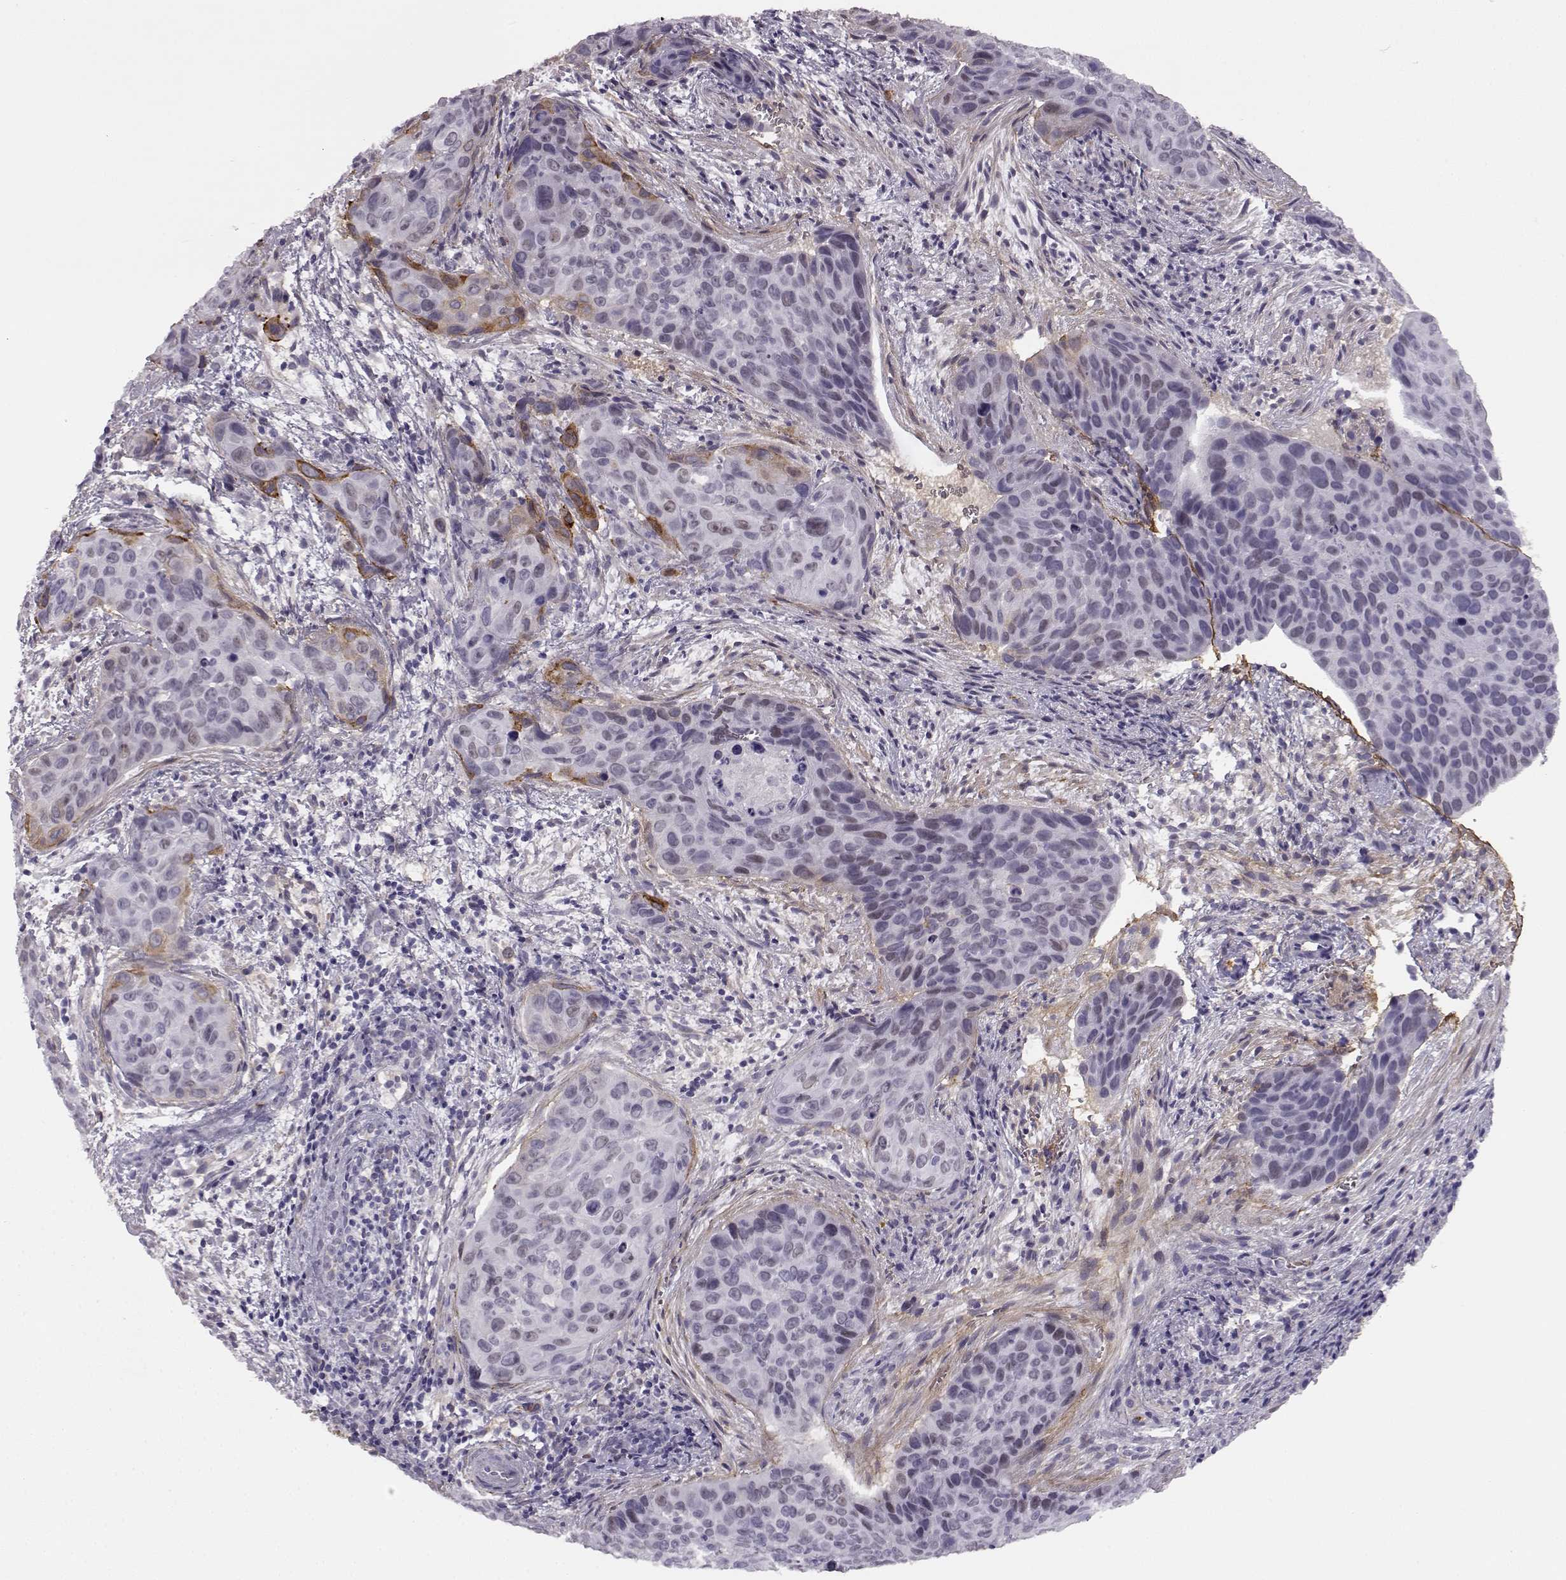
{"staining": {"intensity": "moderate", "quantity": "<25%", "location": "cytoplasmic/membranous"}, "tissue": "cervical cancer", "cell_type": "Tumor cells", "image_type": "cancer", "snomed": [{"axis": "morphology", "description": "Squamous cell carcinoma, NOS"}, {"axis": "topography", "description": "Cervix"}], "caption": "Protein expression analysis of cervical cancer (squamous cell carcinoma) exhibits moderate cytoplasmic/membranous expression in approximately <25% of tumor cells.", "gene": "TRIM69", "patient": {"sex": "female", "age": 35}}